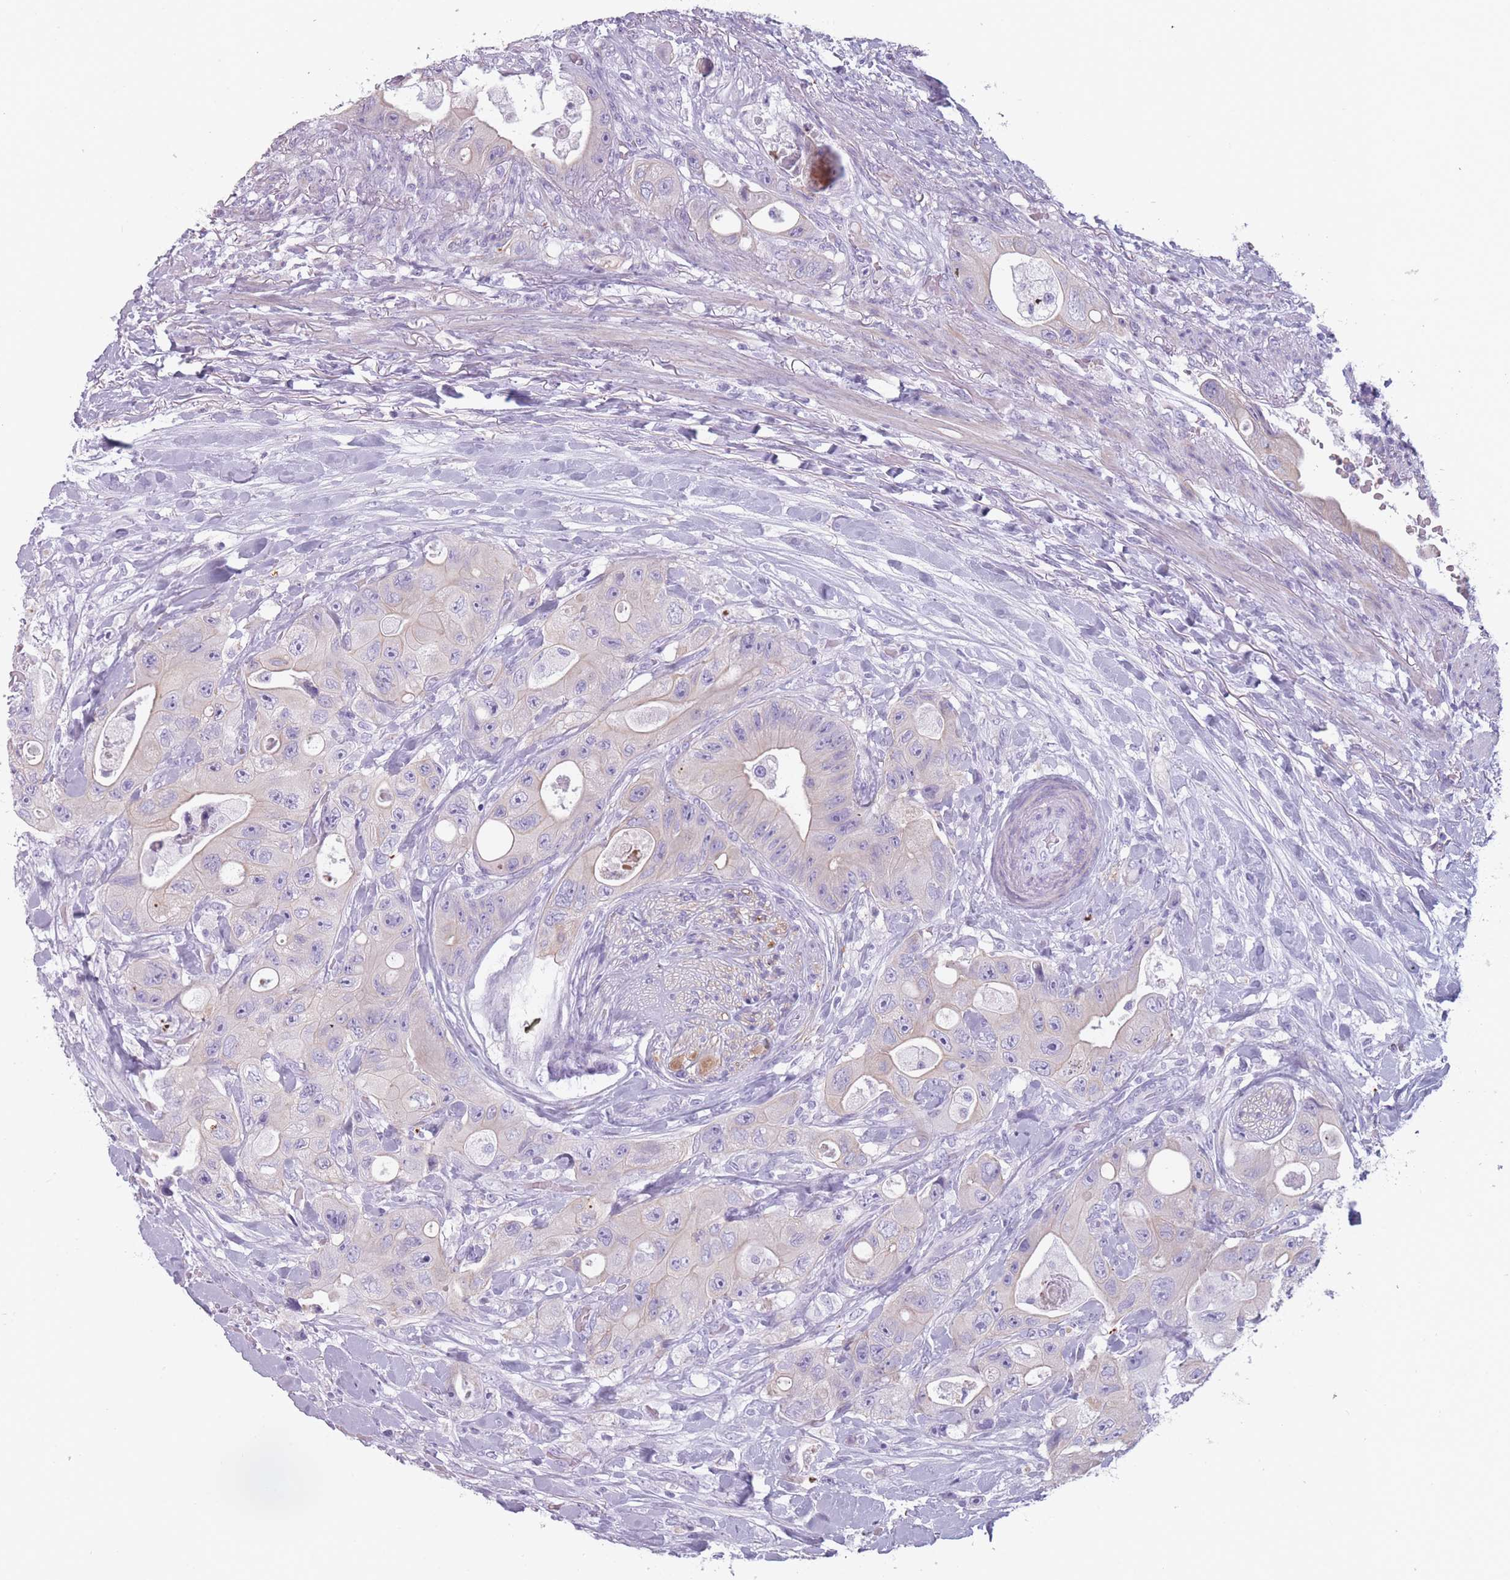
{"staining": {"intensity": "negative", "quantity": "none", "location": "none"}, "tissue": "colorectal cancer", "cell_type": "Tumor cells", "image_type": "cancer", "snomed": [{"axis": "morphology", "description": "Adenocarcinoma, NOS"}, {"axis": "topography", "description": "Colon"}], "caption": "The immunohistochemistry (IHC) image has no significant expression in tumor cells of adenocarcinoma (colorectal) tissue.", "gene": "PPFIA3", "patient": {"sex": "female", "age": 46}}